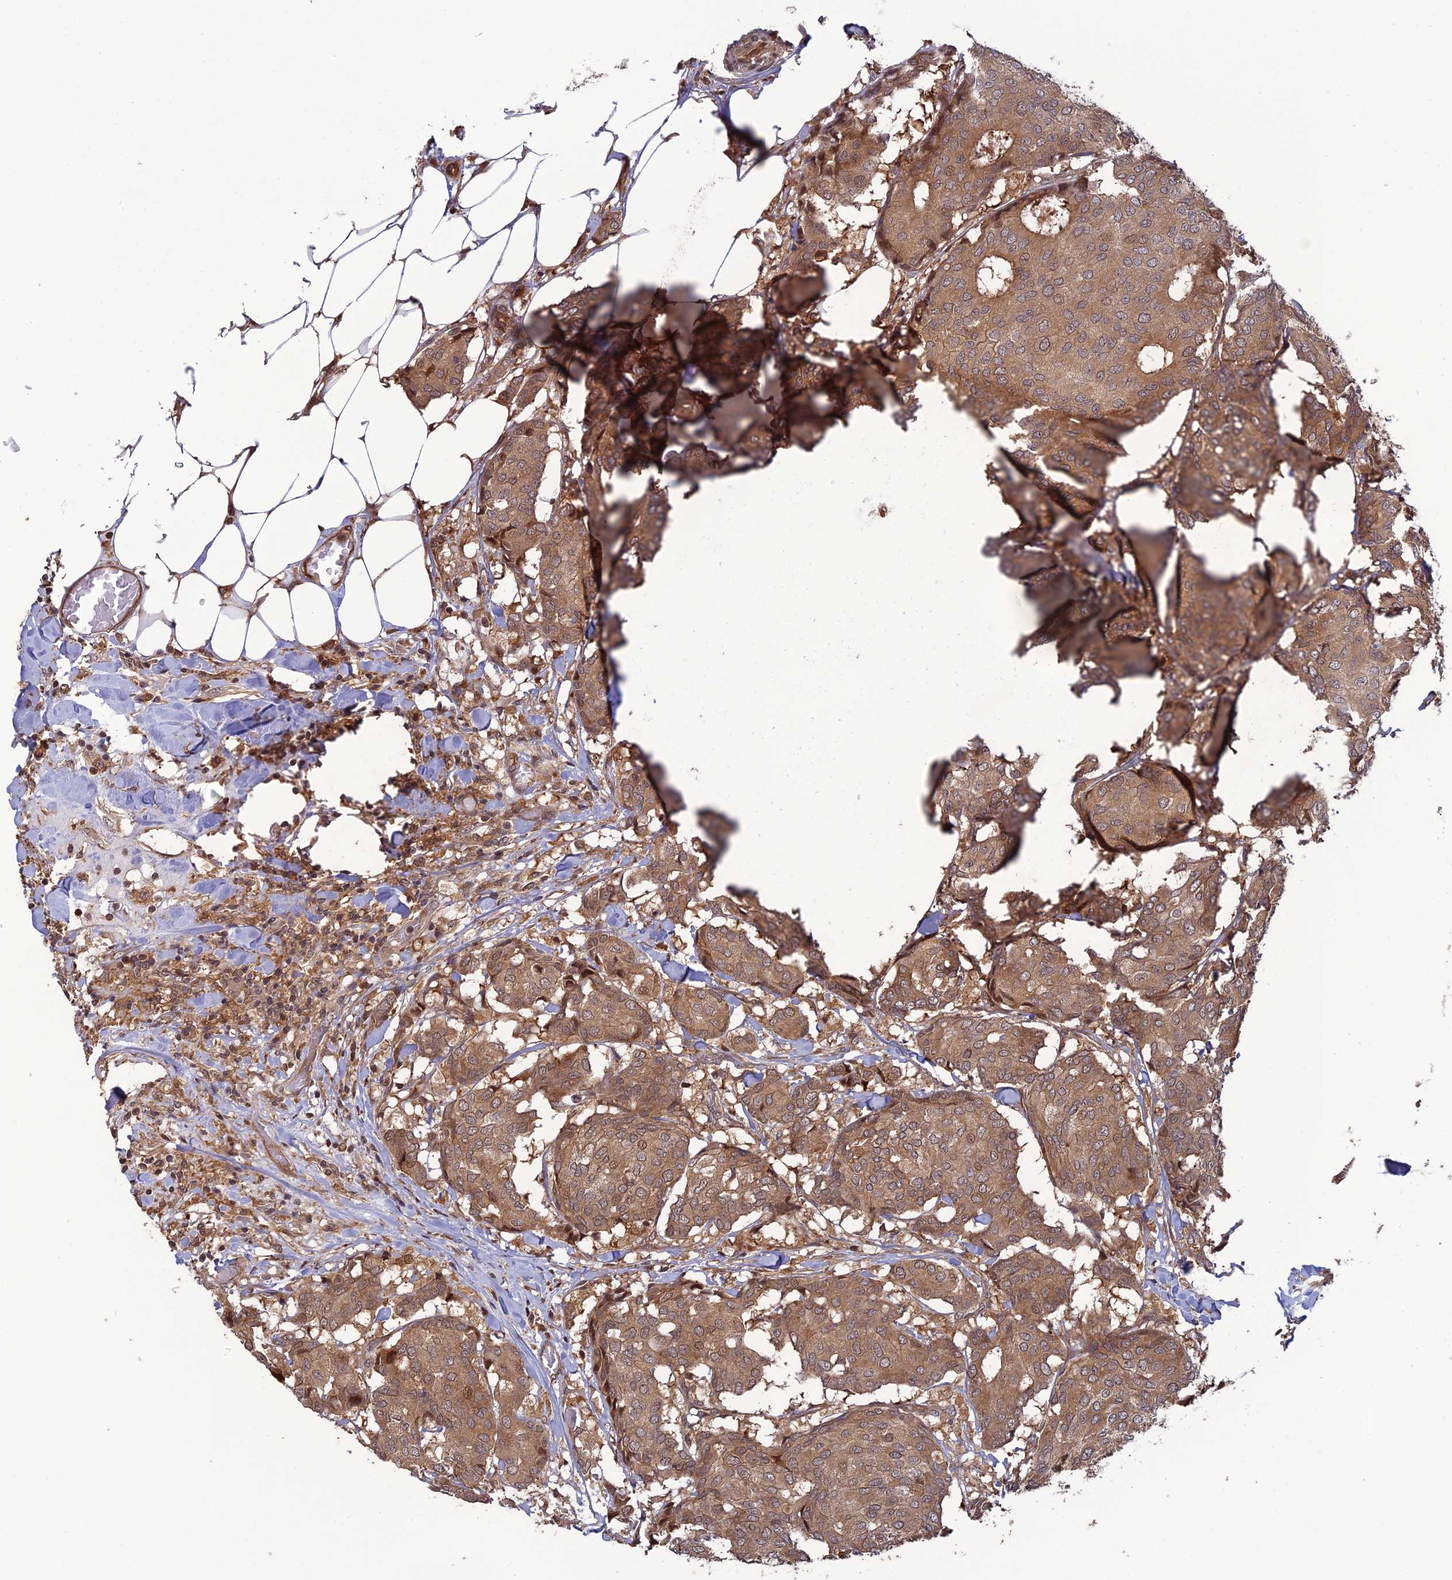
{"staining": {"intensity": "moderate", "quantity": ">75%", "location": "cytoplasmic/membranous"}, "tissue": "breast cancer", "cell_type": "Tumor cells", "image_type": "cancer", "snomed": [{"axis": "morphology", "description": "Duct carcinoma"}, {"axis": "topography", "description": "Breast"}], "caption": "DAB (3,3'-diaminobenzidine) immunohistochemical staining of intraductal carcinoma (breast) reveals moderate cytoplasmic/membranous protein positivity in about >75% of tumor cells. Nuclei are stained in blue.", "gene": "LIN37", "patient": {"sex": "female", "age": 75}}